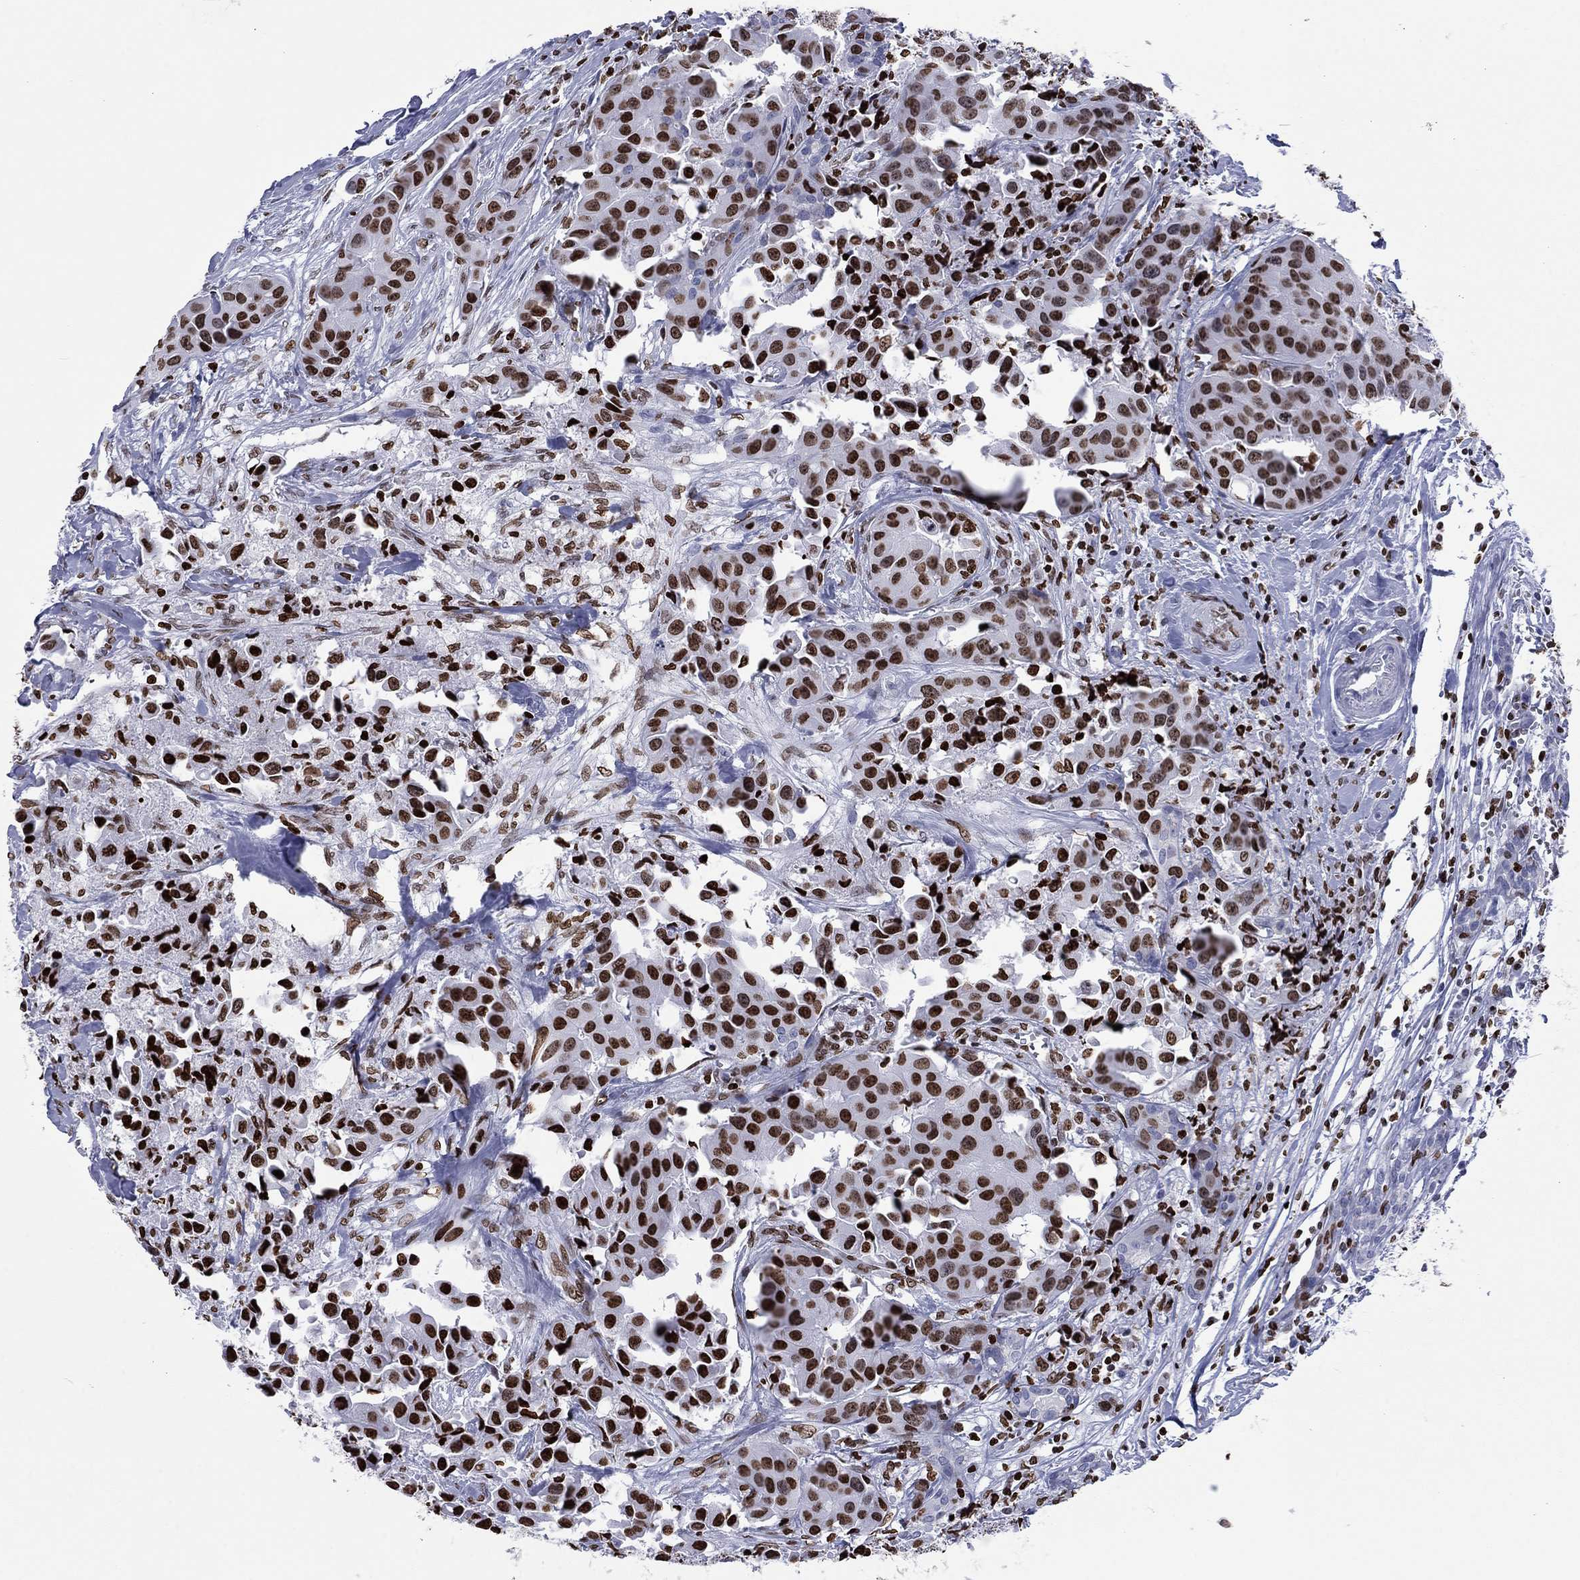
{"staining": {"intensity": "strong", "quantity": "25%-75%", "location": "nuclear"}, "tissue": "head and neck cancer", "cell_type": "Tumor cells", "image_type": "cancer", "snomed": [{"axis": "morphology", "description": "Adenocarcinoma, NOS"}, {"axis": "topography", "description": "Head-Neck"}], "caption": "Immunohistochemistry (IHC) (DAB (3,3'-diaminobenzidine)) staining of head and neck cancer shows strong nuclear protein staining in approximately 25%-75% of tumor cells.", "gene": "H1-5", "patient": {"sex": "male", "age": 76}}